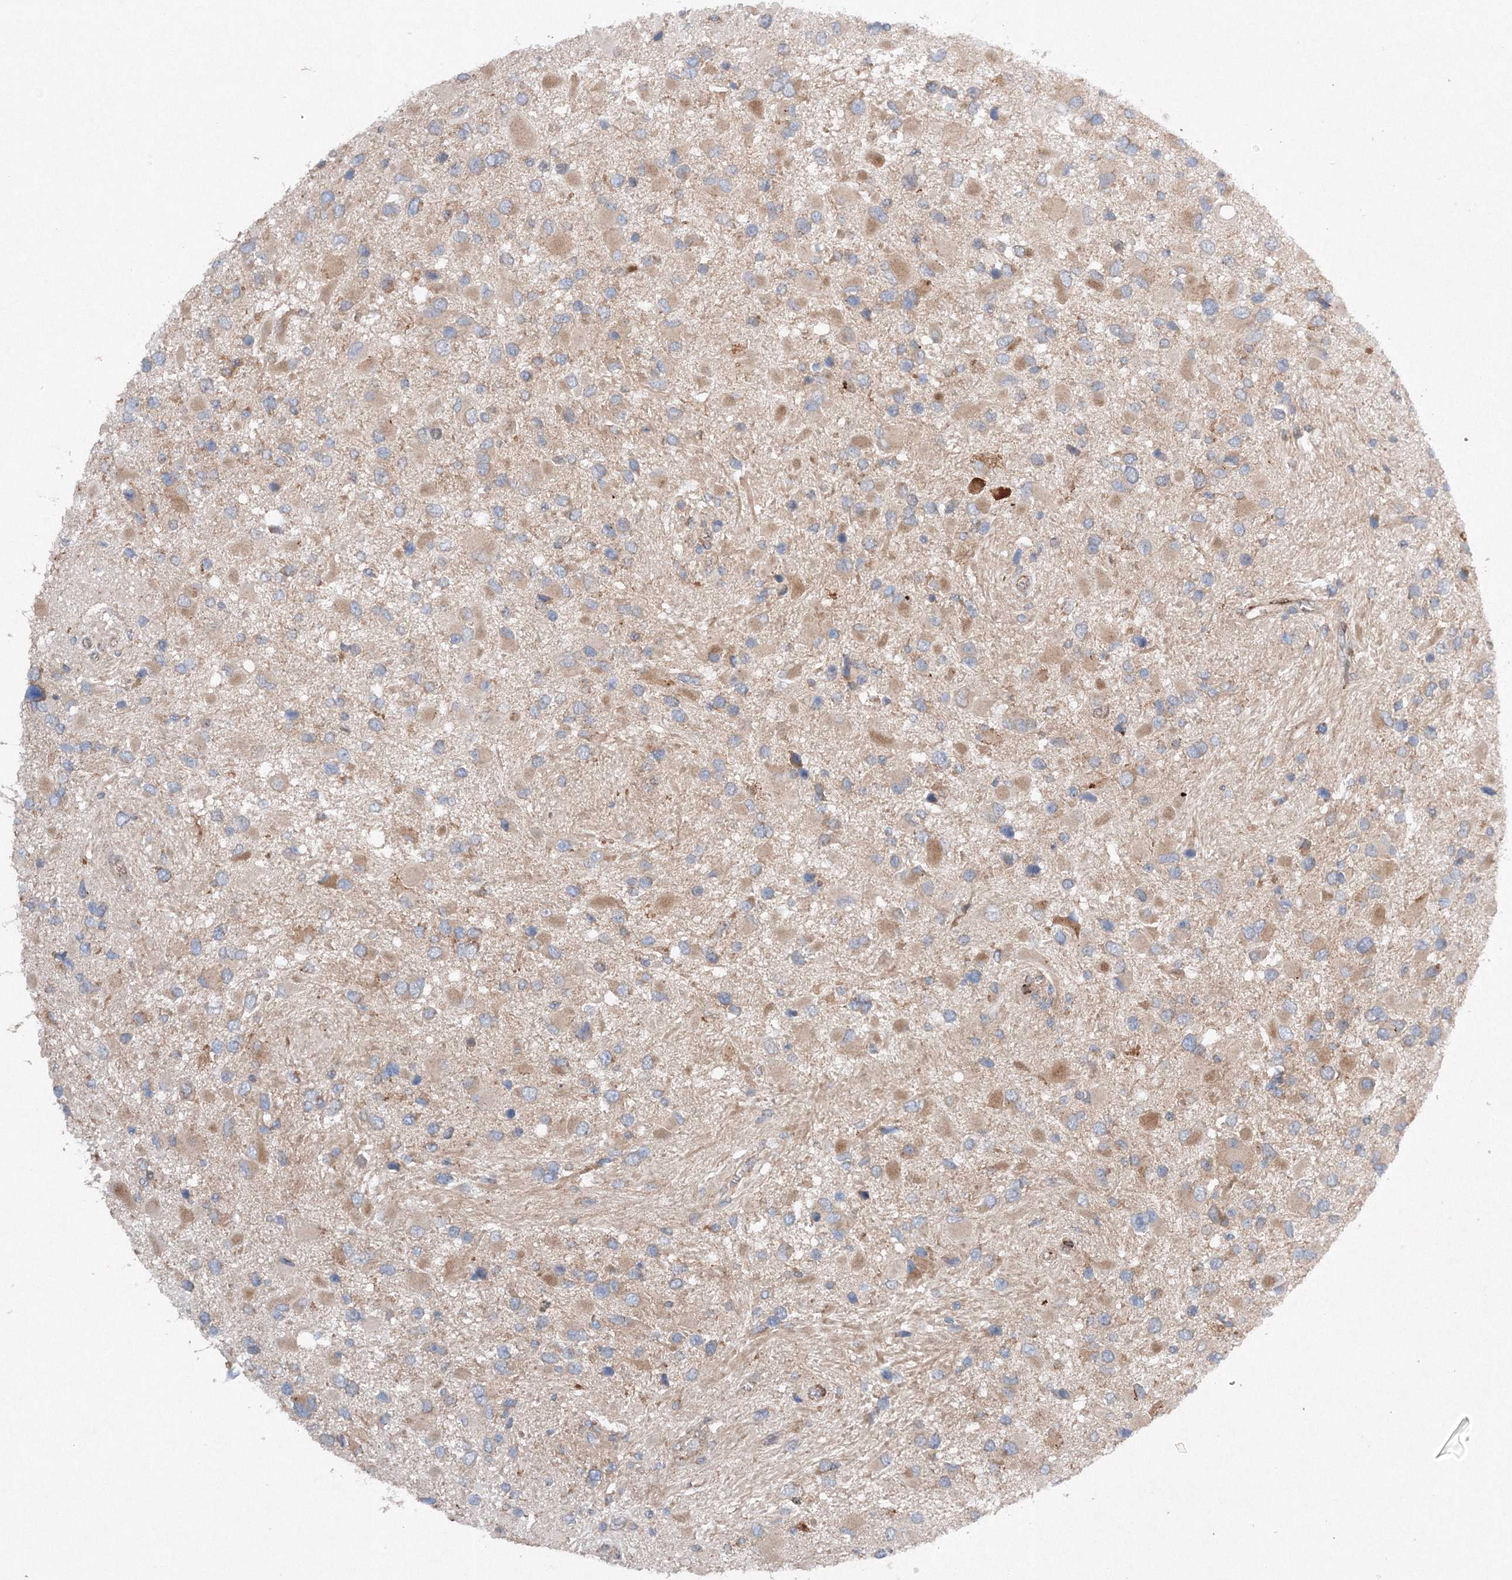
{"staining": {"intensity": "moderate", "quantity": "<25%", "location": "cytoplasmic/membranous"}, "tissue": "glioma", "cell_type": "Tumor cells", "image_type": "cancer", "snomed": [{"axis": "morphology", "description": "Glioma, malignant, High grade"}, {"axis": "topography", "description": "Brain"}], "caption": "This is a micrograph of immunohistochemistry (IHC) staining of malignant glioma (high-grade), which shows moderate staining in the cytoplasmic/membranous of tumor cells.", "gene": "SLC36A1", "patient": {"sex": "male", "age": 53}}